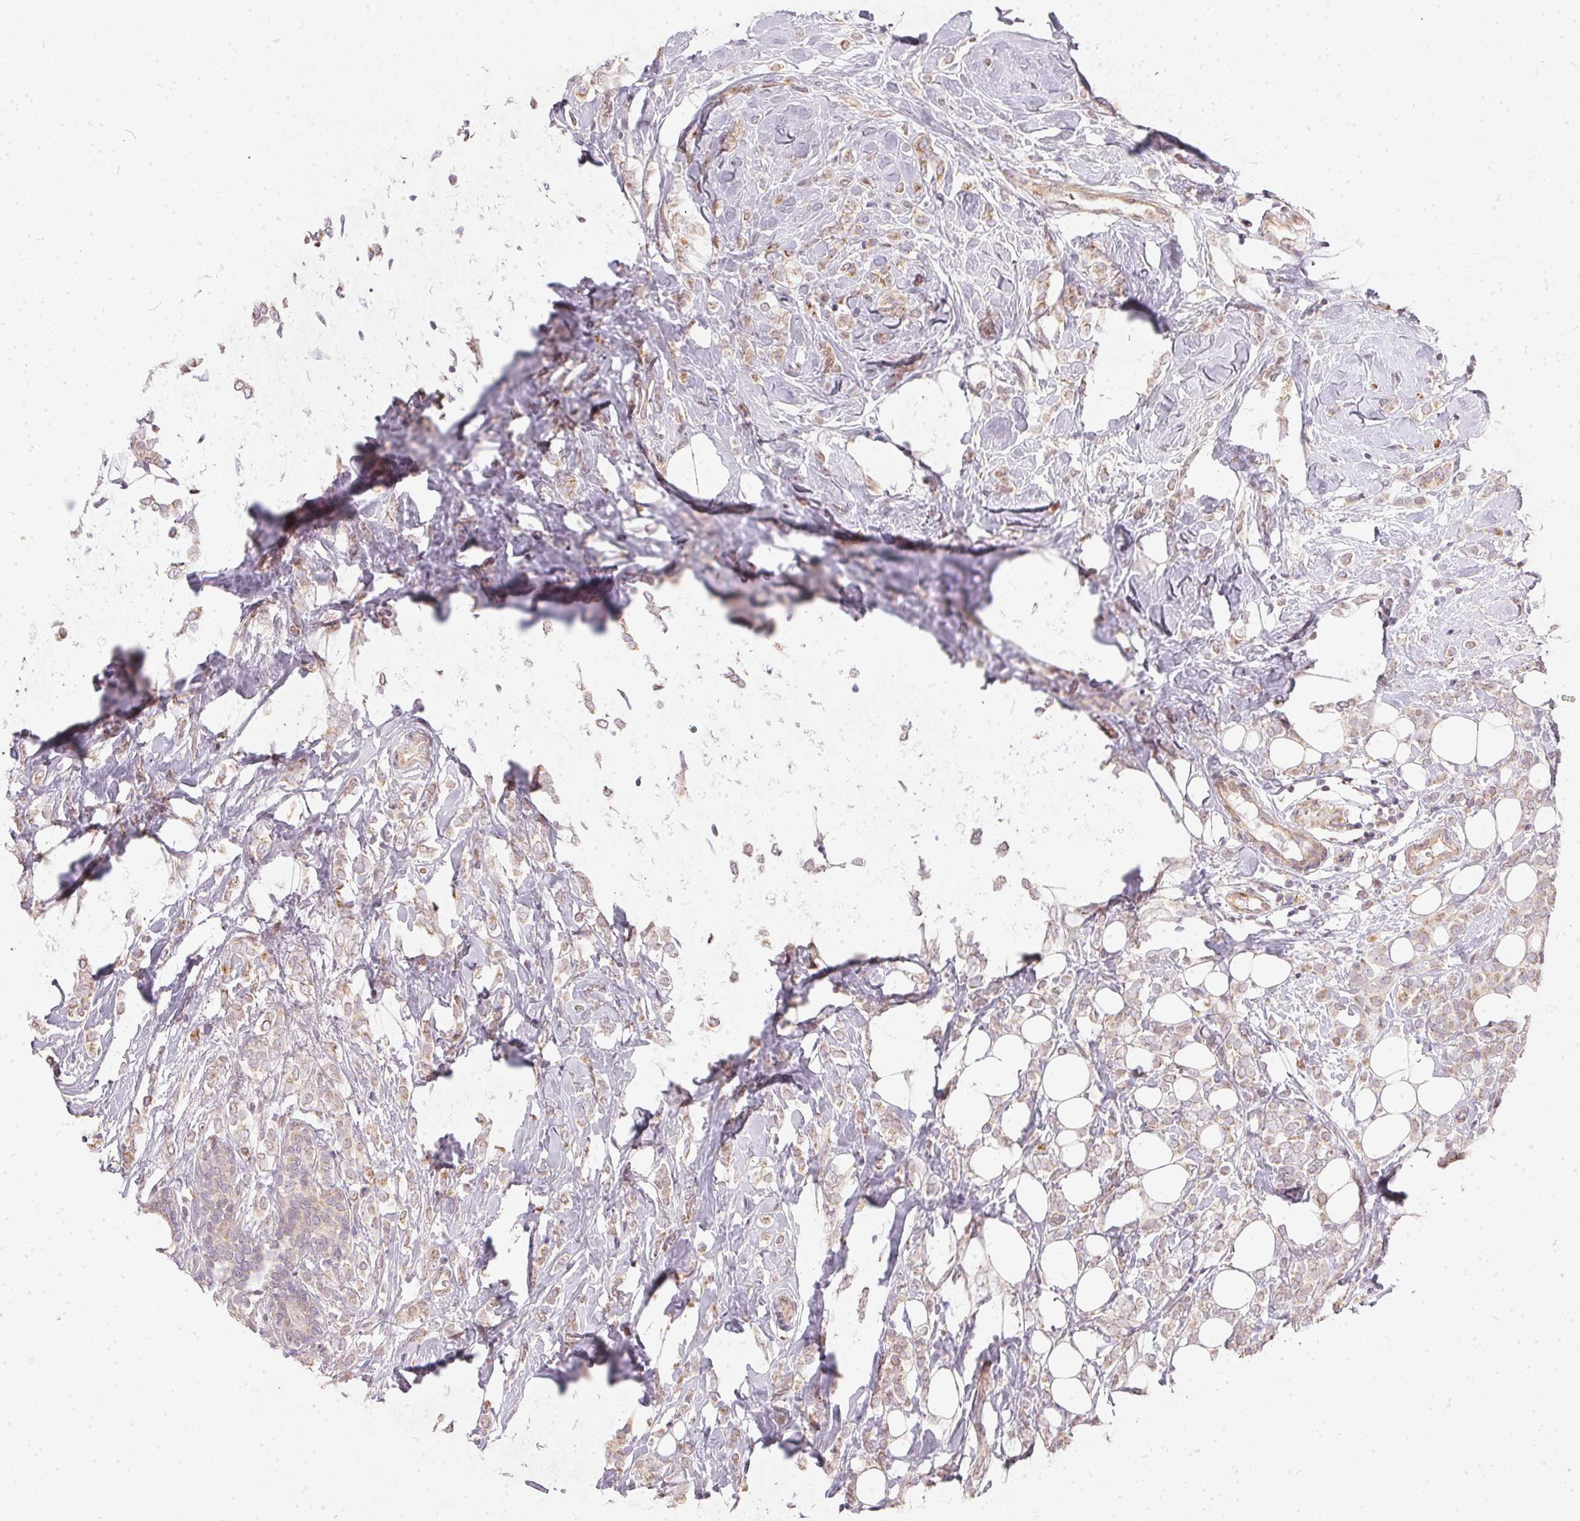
{"staining": {"intensity": "weak", "quantity": "25%-75%", "location": "cytoplasmic/membranous"}, "tissue": "breast cancer", "cell_type": "Tumor cells", "image_type": "cancer", "snomed": [{"axis": "morphology", "description": "Lobular carcinoma"}, {"axis": "topography", "description": "Breast"}], "caption": "The photomicrograph demonstrates staining of breast lobular carcinoma, revealing weak cytoplasmic/membranous protein staining (brown color) within tumor cells. (Brightfield microscopy of DAB IHC at high magnification).", "gene": "VWA5B2", "patient": {"sex": "female", "age": 49}}